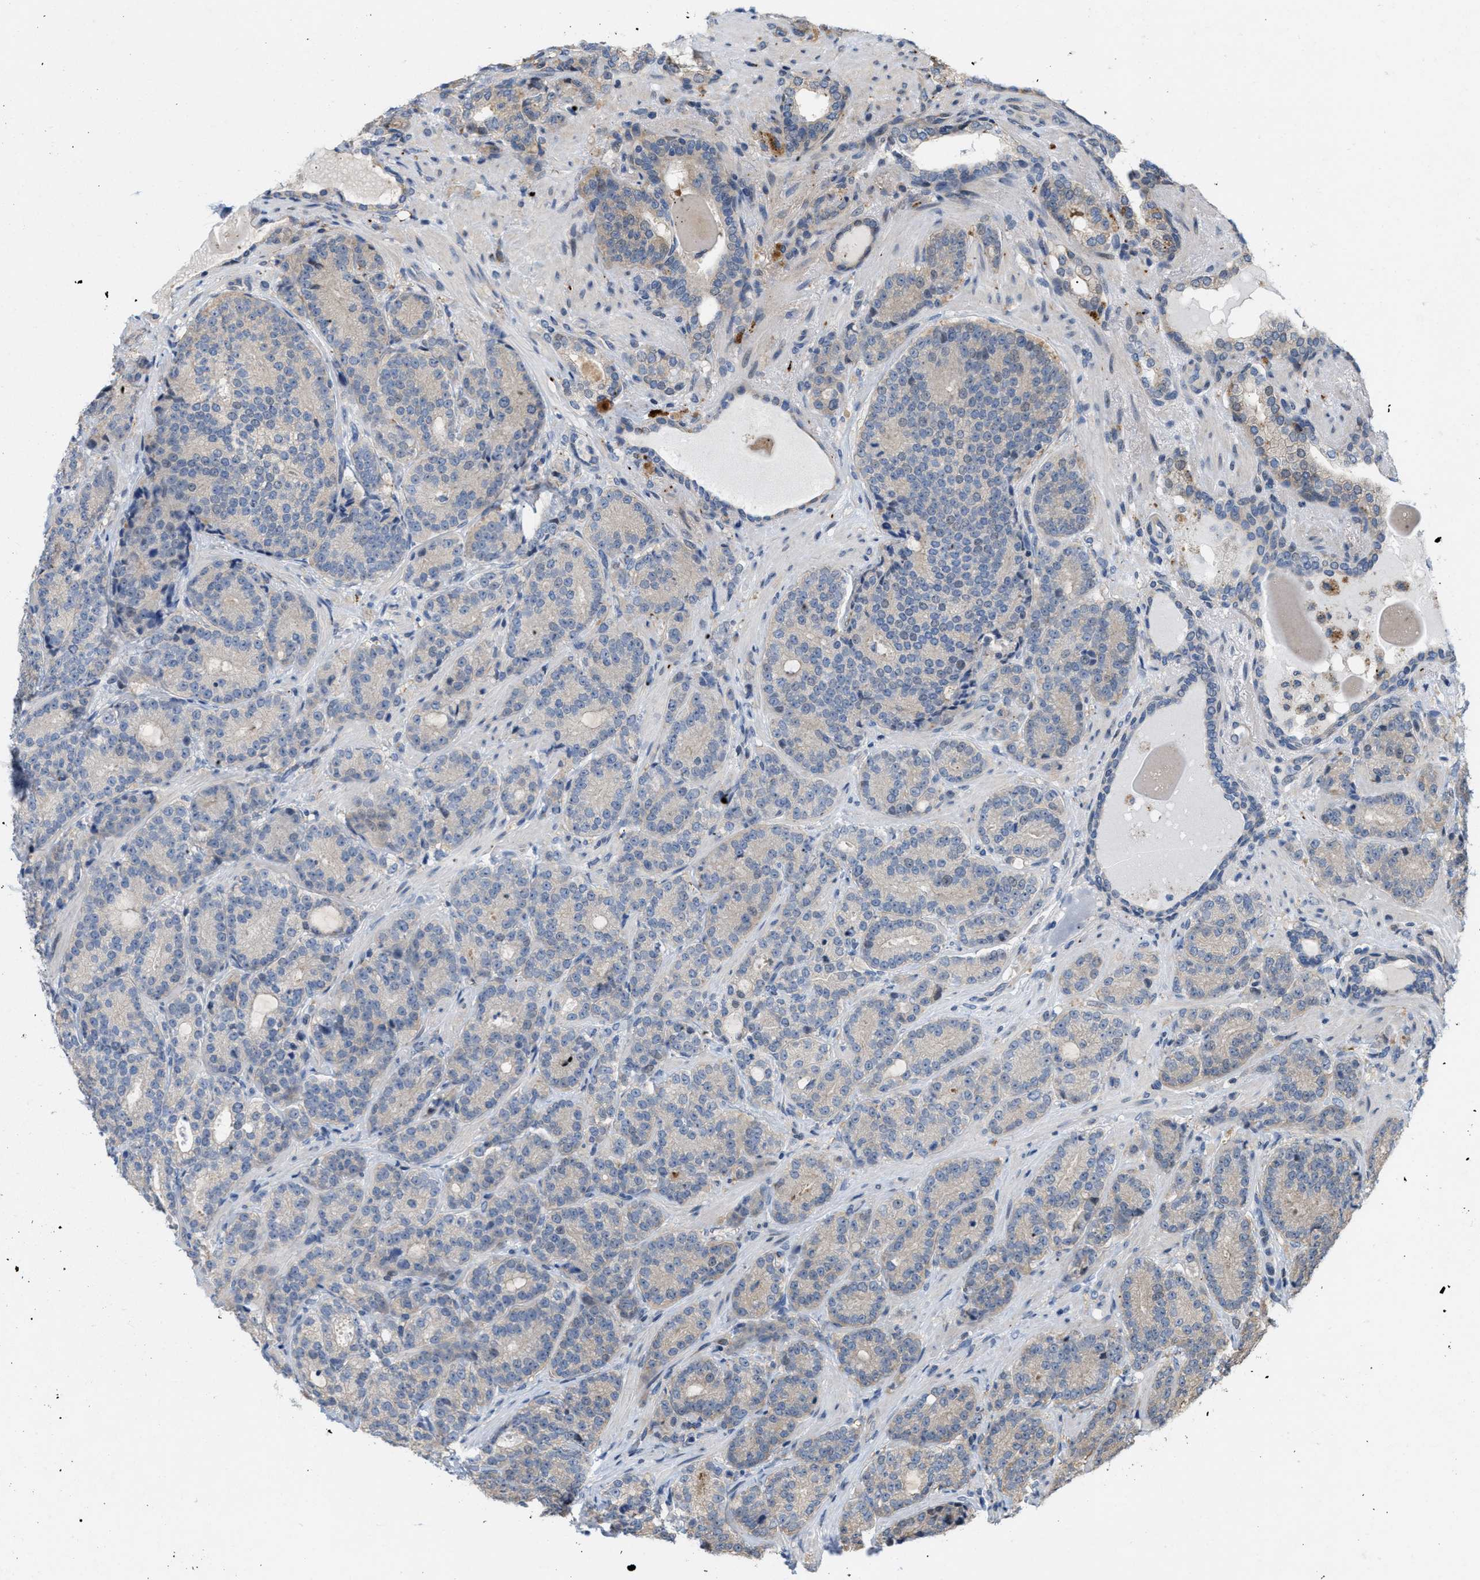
{"staining": {"intensity": "weak", "quantity": "<25%", "location": "cytoplasmic/membranous"}, "tissue": "prostate cancer", "cell_type": "Tumor cells", "image_type": "cancer", "snomed": [{"axis": "morphology", "description": "Adenocarcinoma, High grade"}, {"axis": "topography", "description": "Prostate"}], "caption": "This histopathology image is of prostate cancer stained with IHC to label a protein in brown with the nuclei are counter-stained blue. There is no positivity in tumor cells.", "gene": "CSNK1A1", "patient": {"sex": "male", "age": 61}}